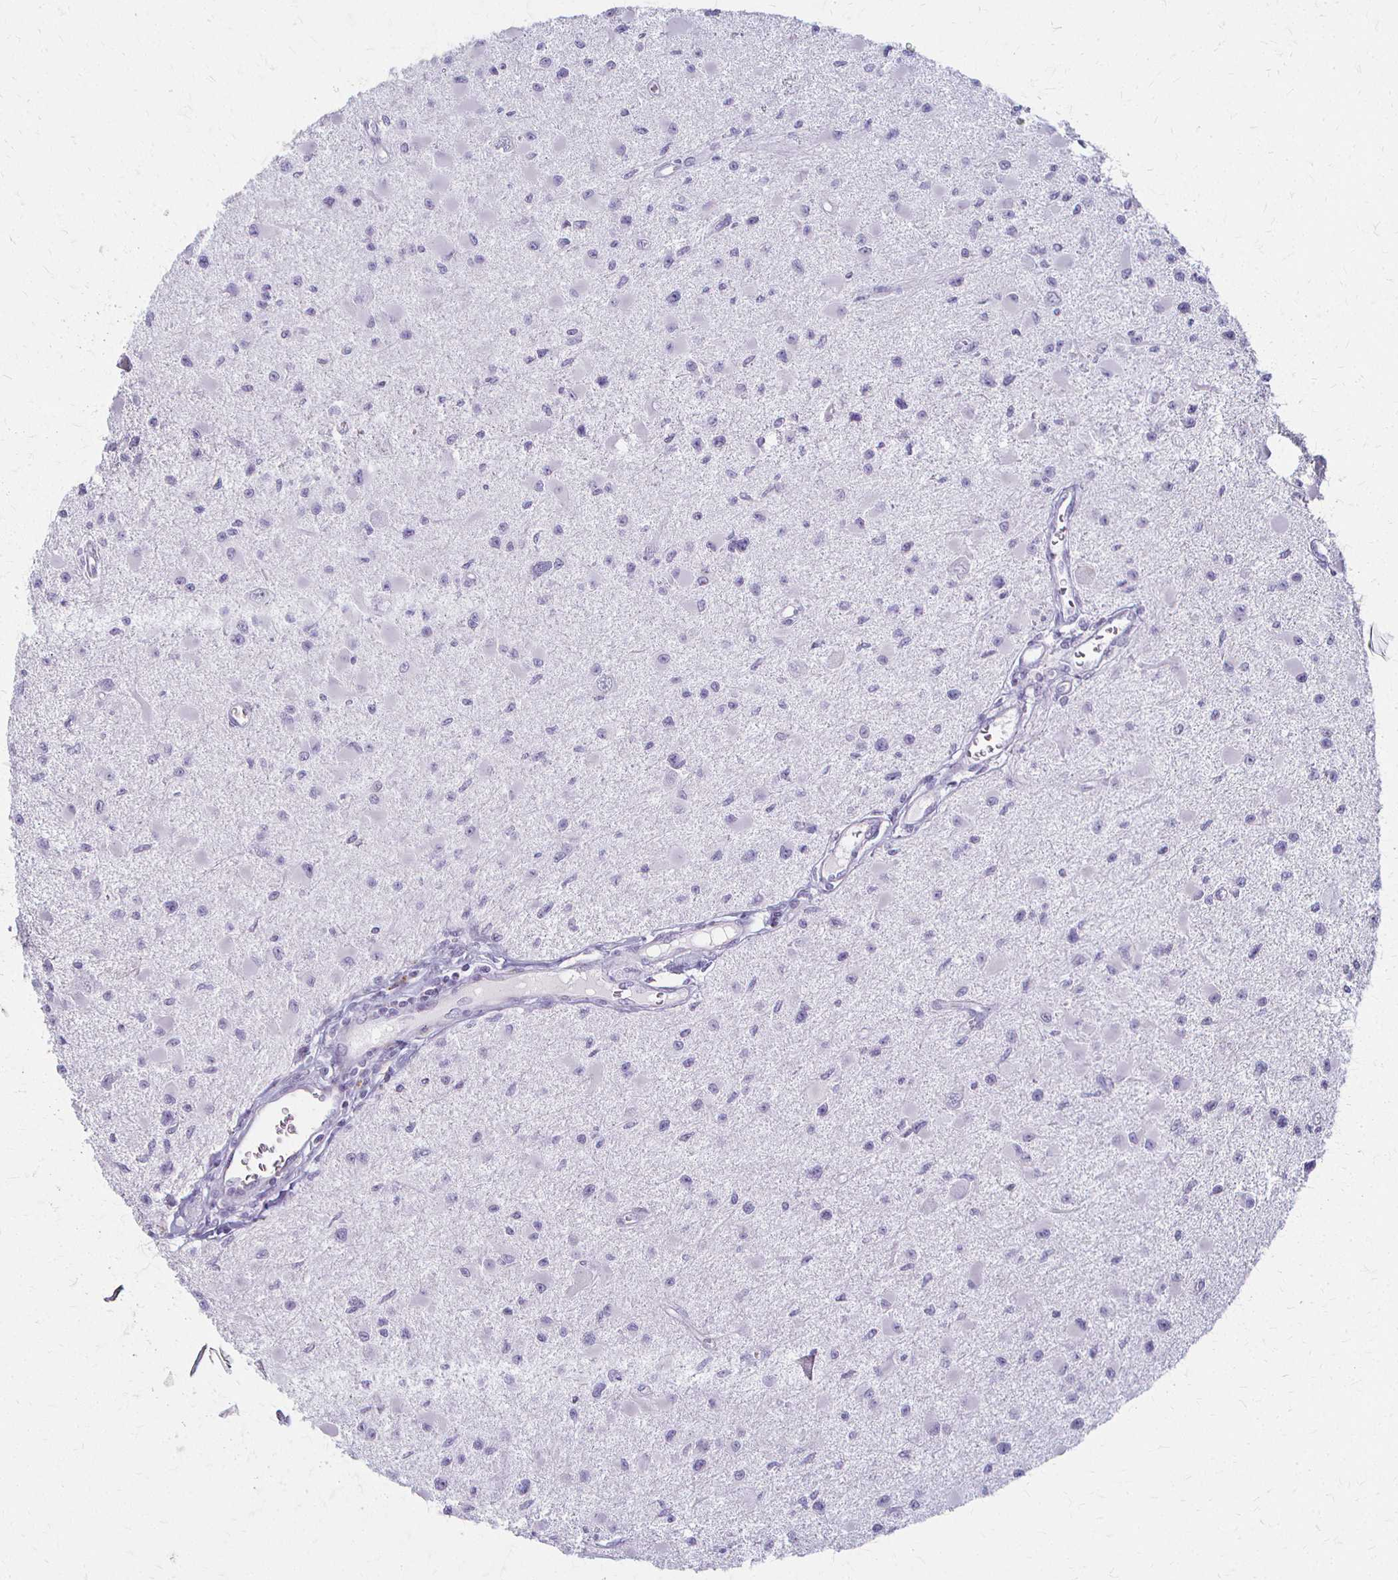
{"staining": {"intensity": "negative", "quantity": "none", "location": "none"}, "tissue": "glioma", "cell_type": "Tumor cells", "image_type": "cancer", "snomed": [{"axis": "morphology", "description": "Glioma, malignant, High grade"}, {"axis": "topography", "description": "Brain"}], "caption": "IHC of human malignant high-grade glioma displays no positivity in tumor cells. Brightfield microscopy of immunohistochemistry stained with DAB (brown) and hematoxylin (blue), captured at high magnification.", "gene": "ACP5", "patient": {"sex": "male", "age": 54}}